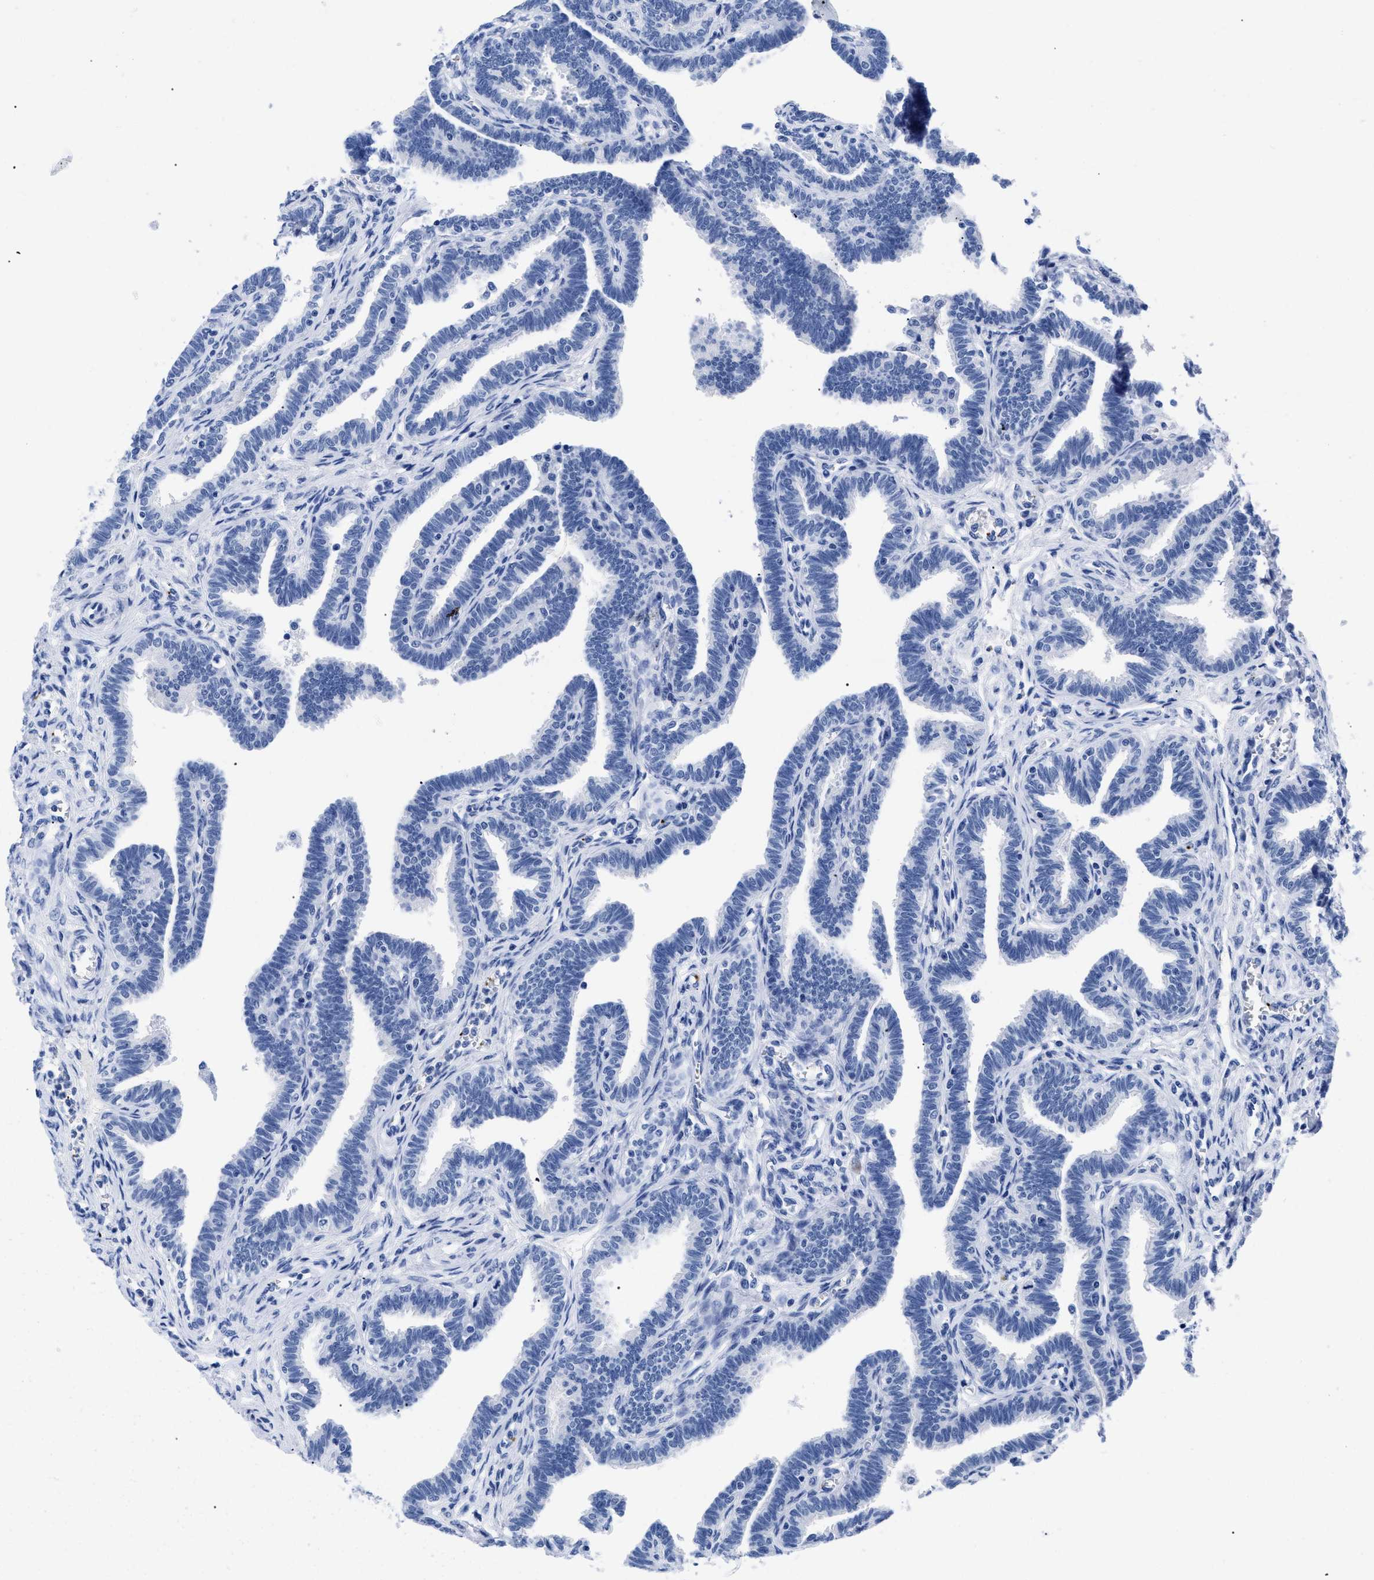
{"staining": {"intensity": "negative", "quantity": "none", "location": "none"}, "tissue": "fallopian tube", "cell_type": "Glandular cells", "image_type": "normal", "snomed": [{"axis": "morphology", "description": "Normal tissue, NOS"}, {"axis": "topography", "description": "Fallopian tube"}, {"axis": "topography", "description": "Ovary"}], "caption": "This is an IHC photomicrograph of unremarkable human fallopian tube. There is no staining in glandular cells.", "gene": "TREML1", "patient": {"sex": "female", "age": 23}}